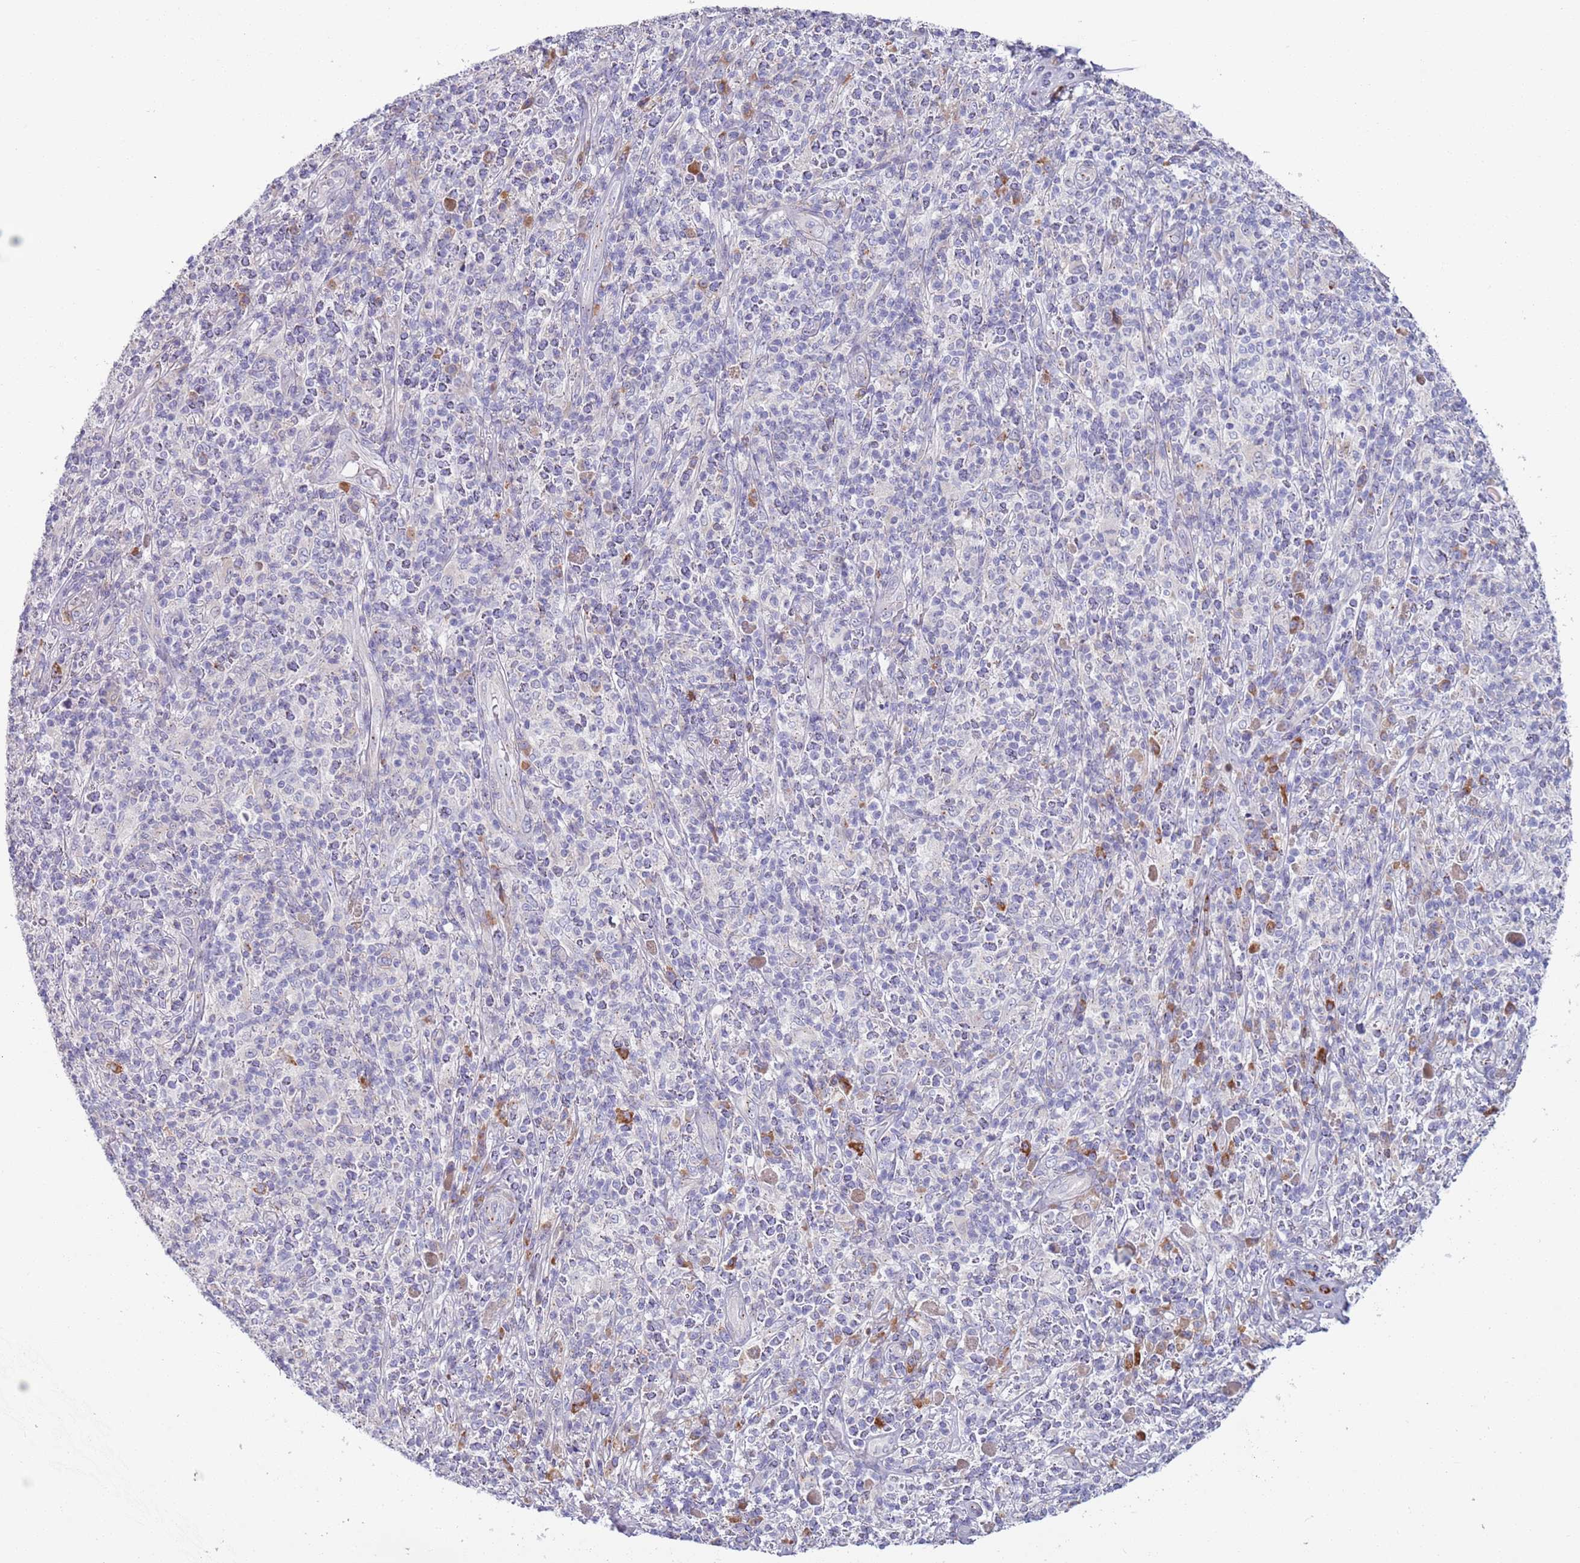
{"staining": {"intensity": "negative", "quantity": "none", "location": "none"}, "tissue": "melanoma", "cell_type": "Tumor cells", "image_type": "cancer", "snomed": [{"axis": "morphology", "description": "Malignant melanoma, NOS"}, {"axis": "topography", "description": "Skin"}], "caption": "A histopathology image of human malignant melanoma is negative for staining in tumor cells.", "gene": "LTB", "patient": {"sex": "male", "age": 66}}